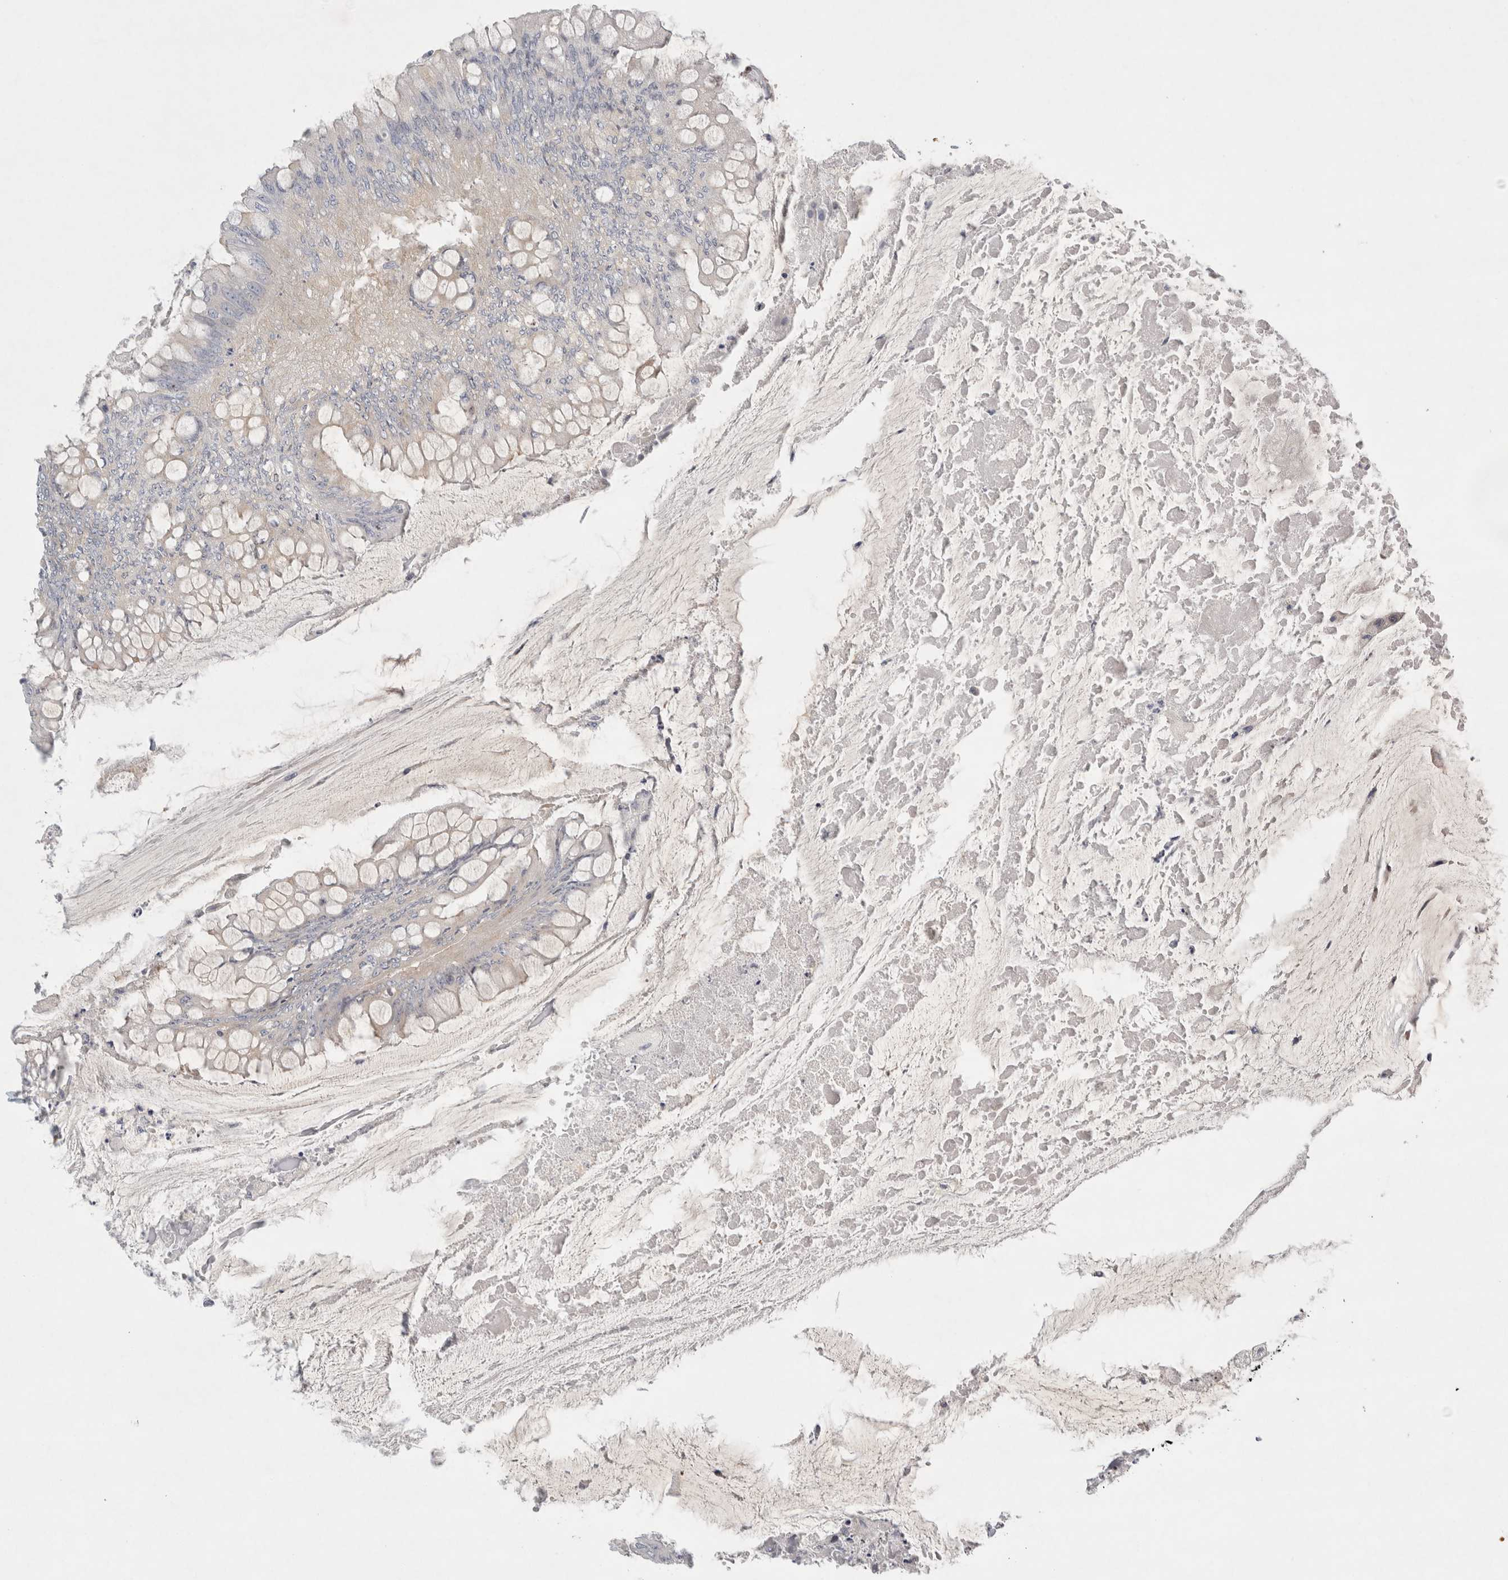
{"staining": {"intensity": "negative", "quantity": "none", "location": "none"}, "tissue": "colorectal cancer", "cell_type": "Tumor cells", "image_type": "cancer", "snomed": [{"axis": "morphology", "description": "Adenoma, NOS"}, {"axis": "morphology", "description": "Adenocarcinoma, NOS"}, {"axis": "topography", "description": "Colon"}], "caption": "Immunohistochemical staining of human colorectal cancer (adenocarcinoma) displays no significant staining in tumor cells.", "gene": "CDCA7L", "patient": {"sex": "male", "age": 79}}